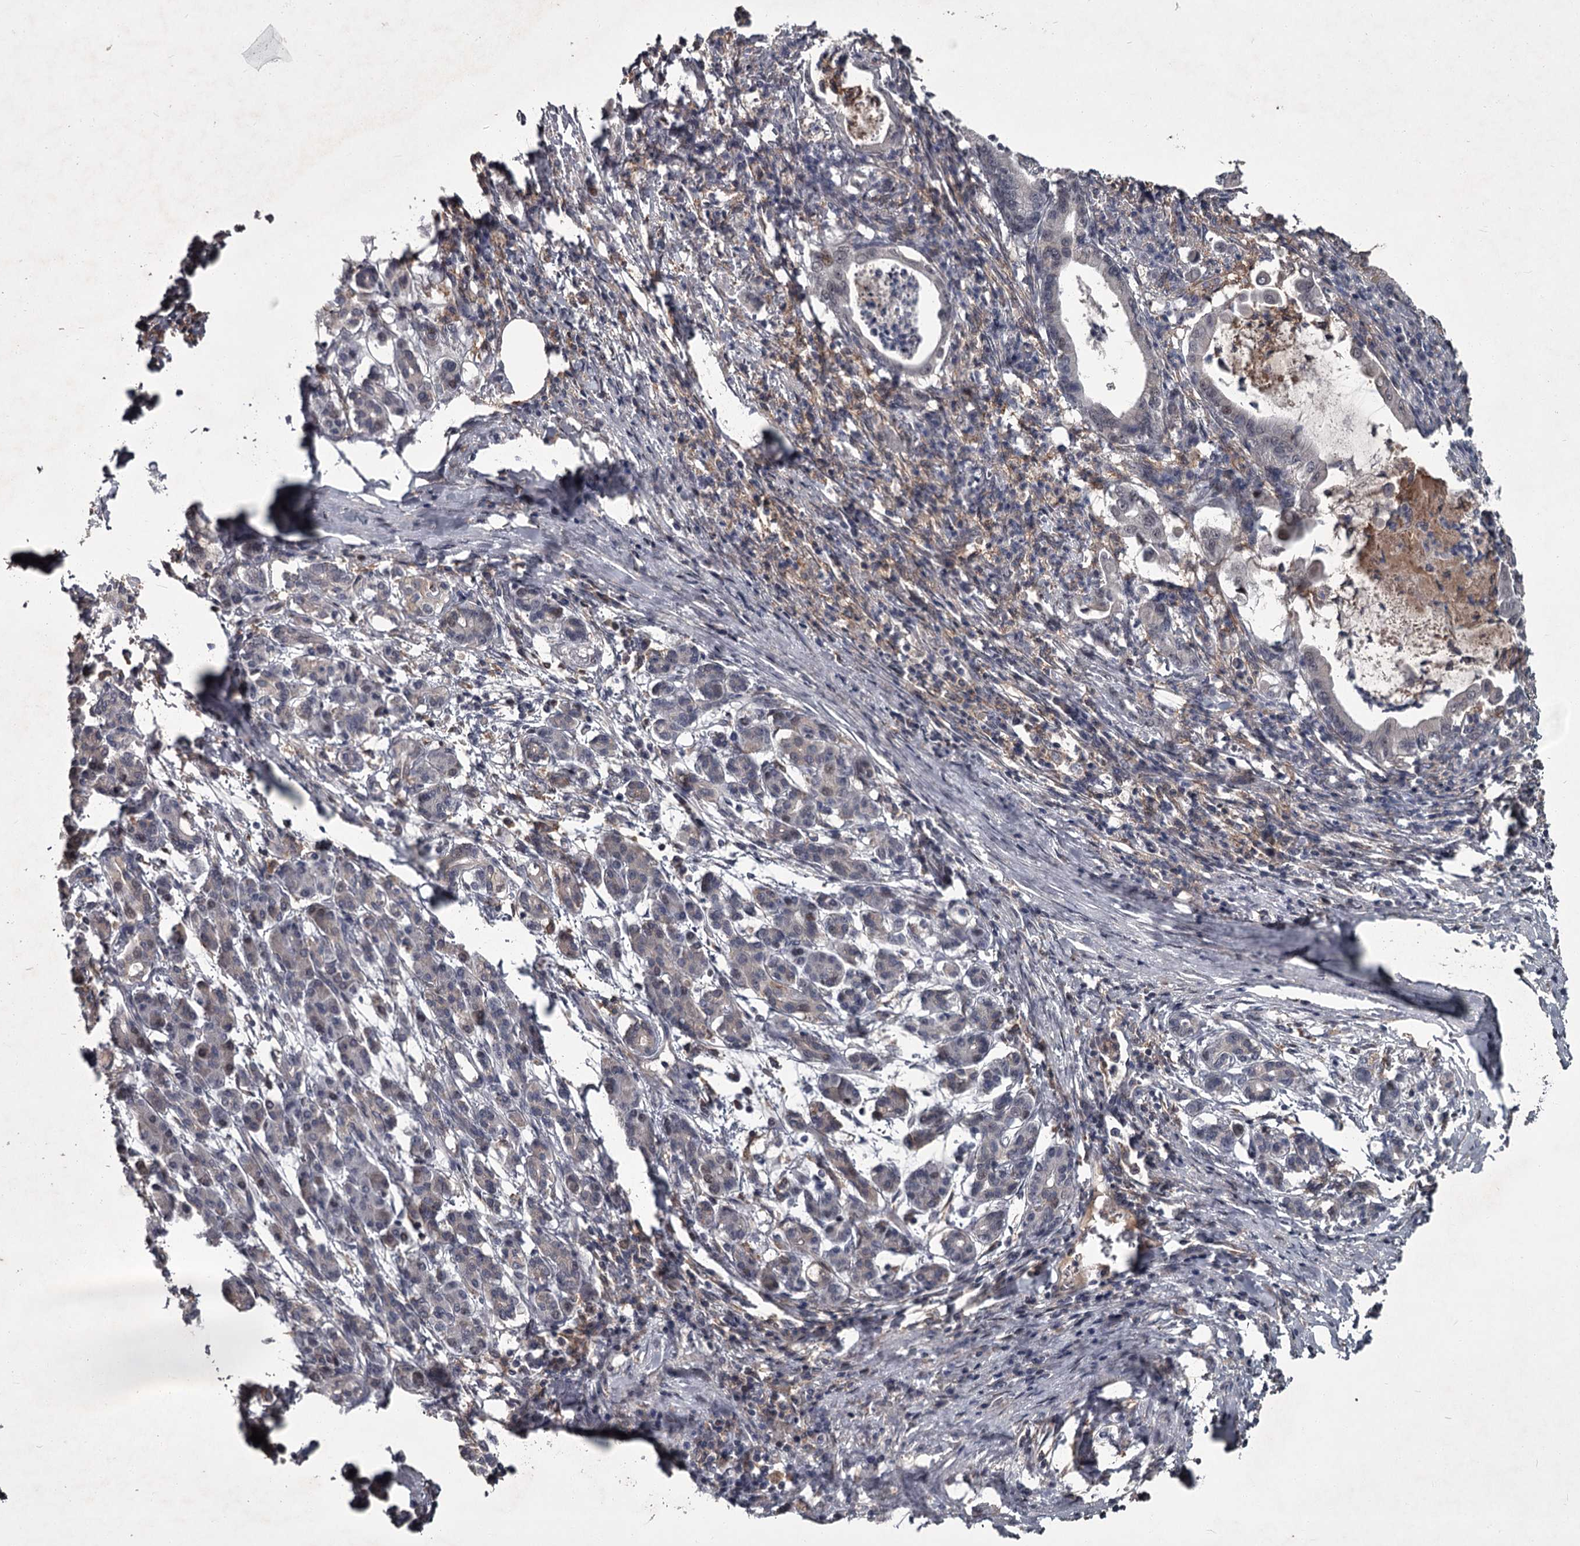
{"staining": {"intensity": "moderate", "quantity": "<25%", "location": "nuclear"}, "tissue": "pancreatic cancer", "cell_type": "Tumor cells", "image_type": "cancer", "snomed": [{"axis": "morphology", "description": "Adenocarcinoma, NOS"}, {"axis": "topography", "description": "Pancreas"}], "caption": "Moderate nuclear positivity for a protein is appreciated in approximately <25% of tumor cells of pancreatic adenocarcinoma using immunohistochemistry.", "gene": "FLVCR2", "patient": {"sex": "female", "age": 55}}